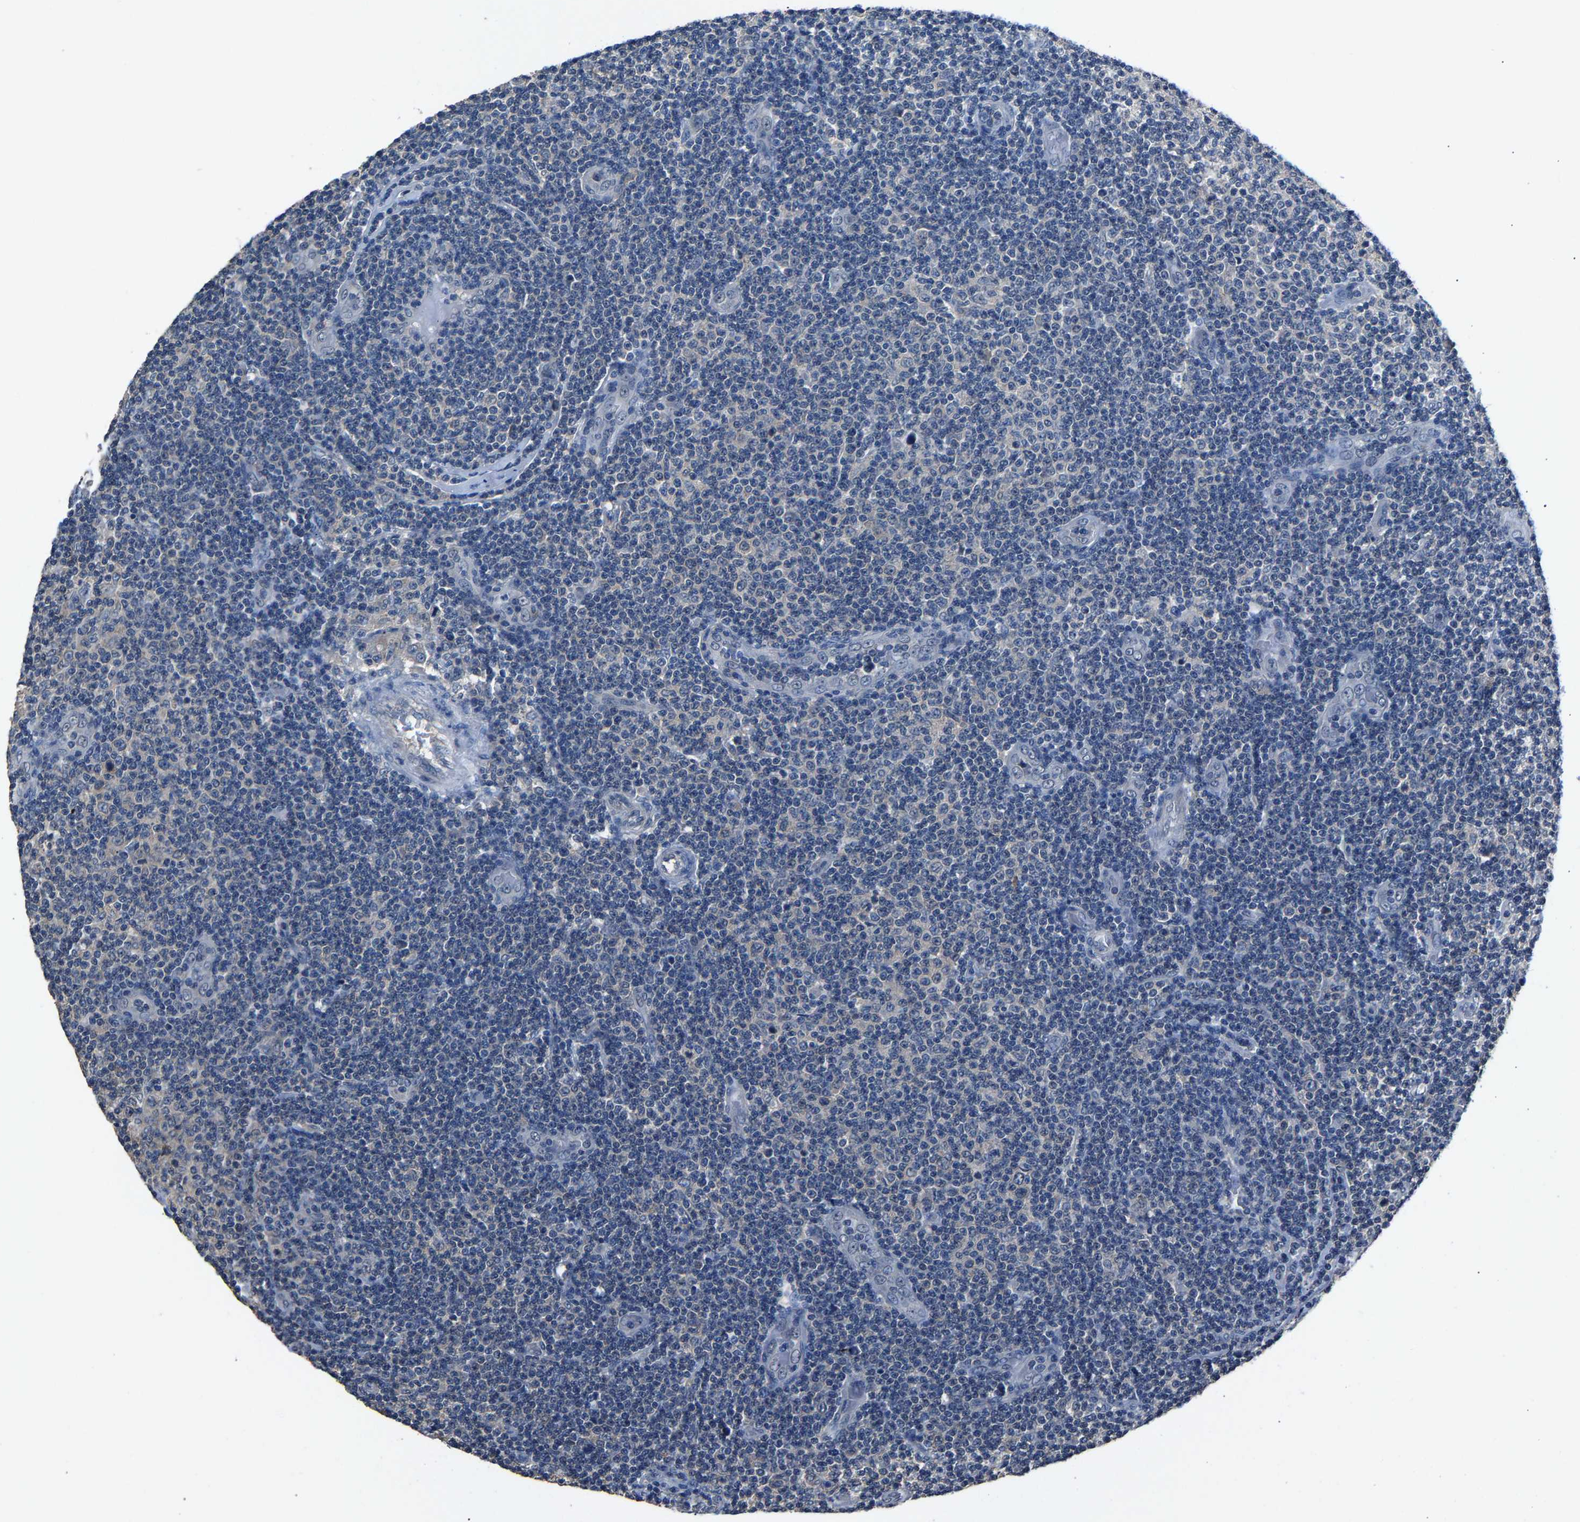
{"staining": {"intensity": "negative", "quantity": "none", "location": "none"}, "tissue": "lymphoma", "cell_type": "Tumor cells", "image_type": "cancer", "snomed": [{"axis": "morphology", "description": "Malignant lymphoma, non-Hodgkin's type, Low grade"}, {"axis": "topography", "description": "Lymph node"}], "caption": "Immunohistochemistry histopathology image of human low-grade malignant lymphoma, non-Hodgkin's type stained for a protein (brown), which exhibits no positivity in tumor cells.", "gene": "ABCC9", "patient": {"sex": "male", "age": 83}}